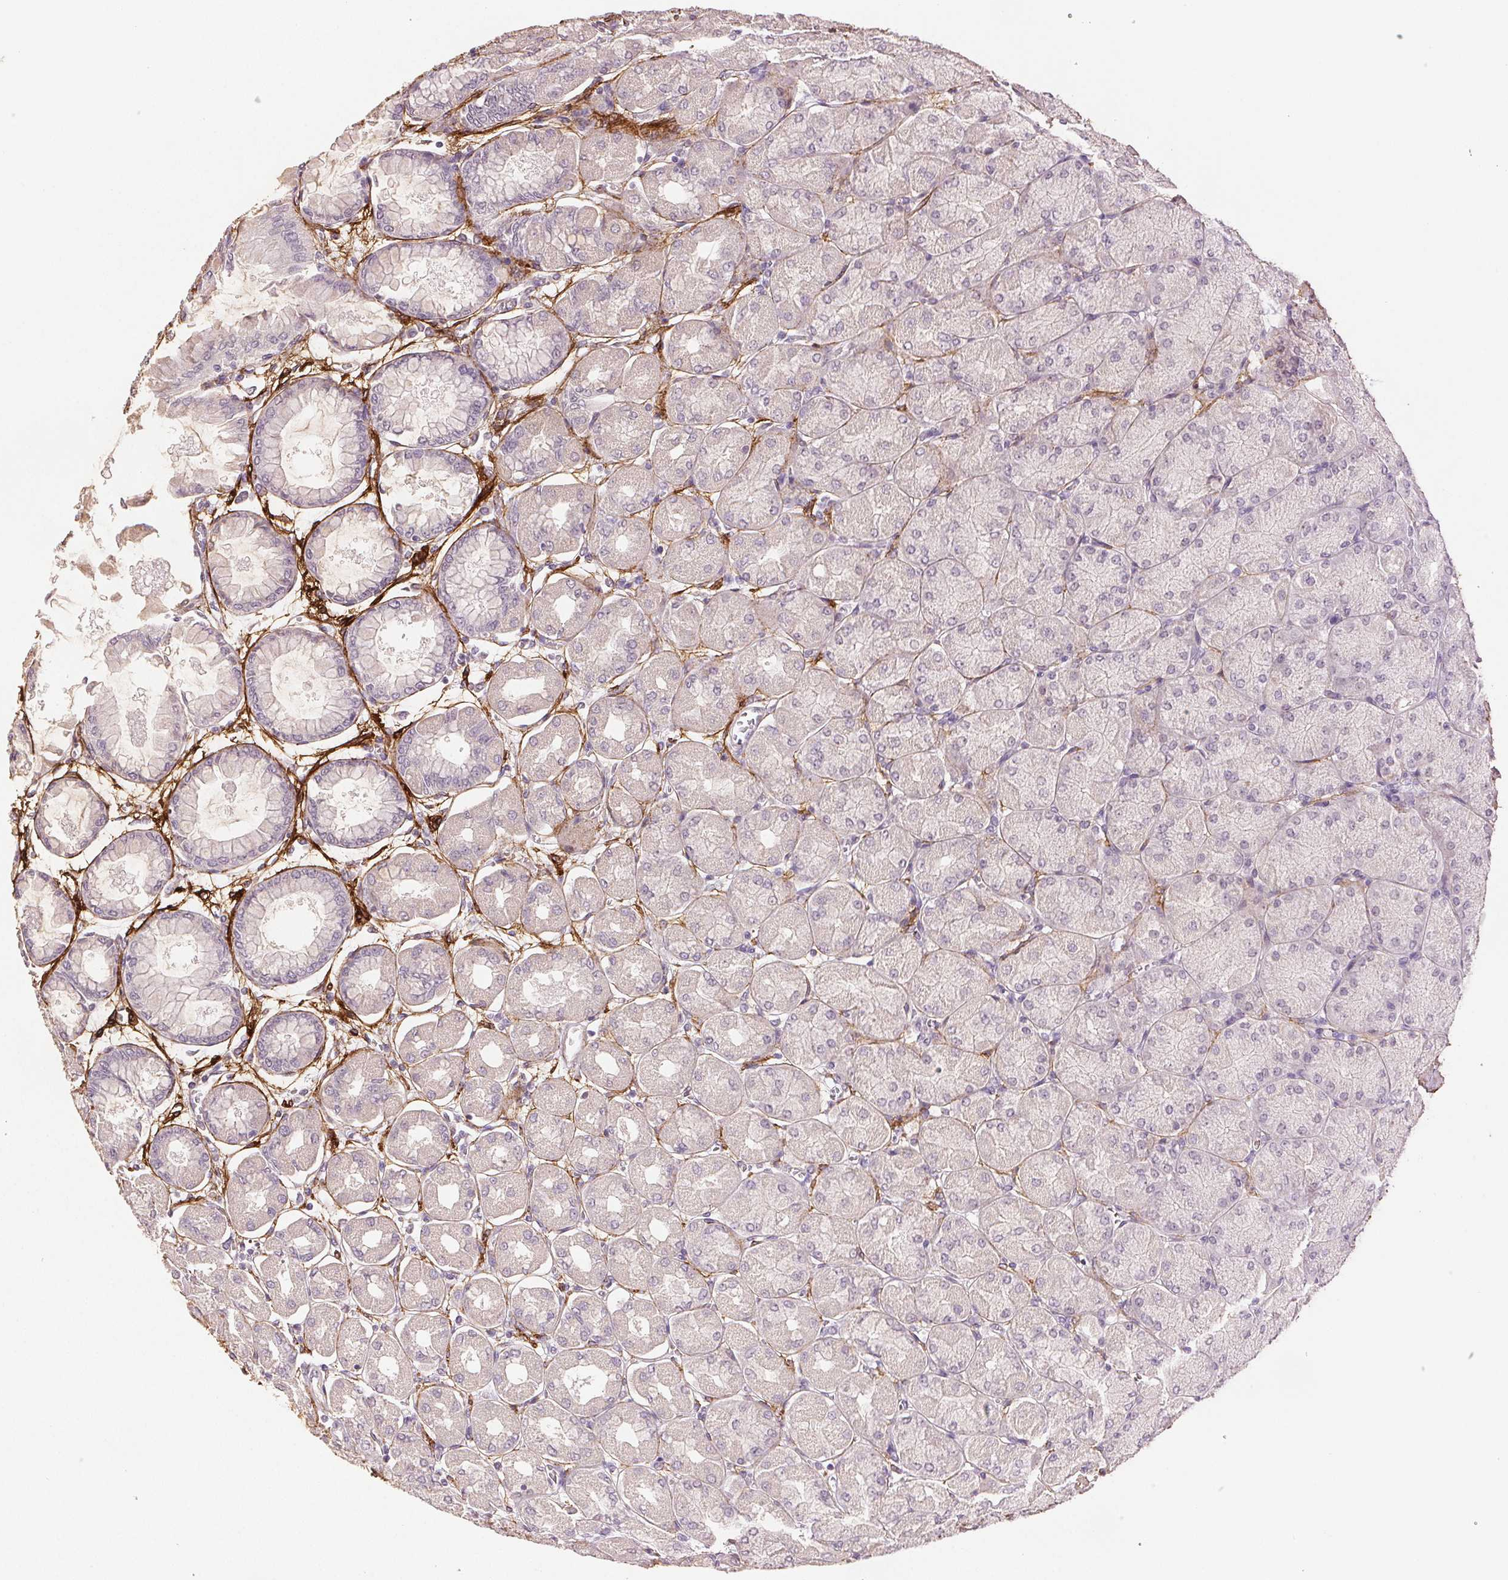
{"staining": {"intensity": "negative", "quantity": "none", "location": "none"}, "tissue": "stomach", "cell_type": "Glandular cells", "image_type": "normal", "snomed": [{"axis": "morphology", "description": "Normal tissue, NOS"}, {"axis": "topography", "description": "Stomach, upper"}], "caption": "High magnification brightfield microscopy of normal stomach stained with DAB (3,3'-diaminobenzidine) (brown) and counterstained with hematoxylin (blue): glandular cells show no significant staining.", "gene": "FBN1", "patient": {"sex": "female", "age": 56}}